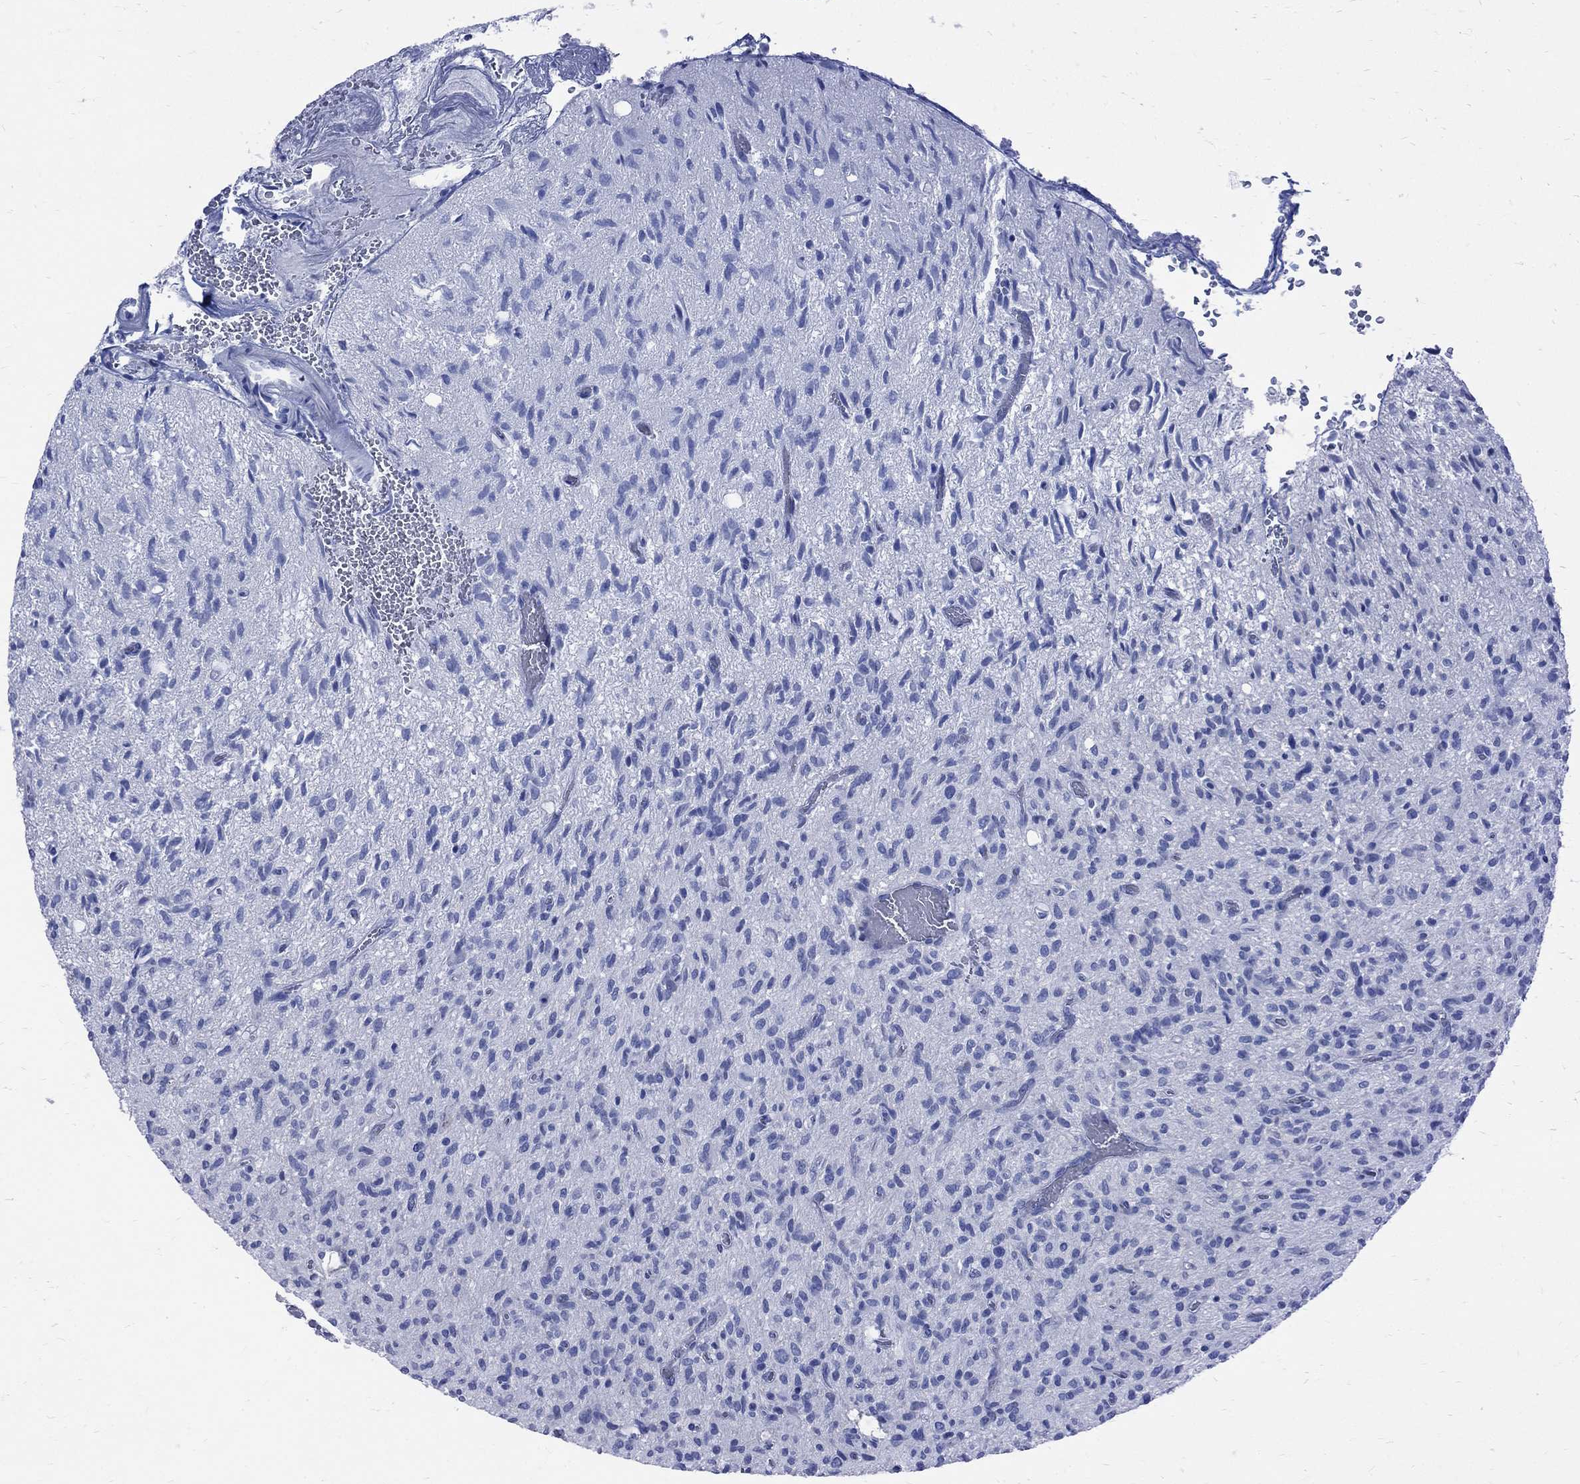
{"staining": {"intensity": "negative", "quantity": "none", "location": "none"}, "tissue": "glioma", "cell_type": "Tumor cells", "image_type": "cancer", "snomed": [{"axis": "morphology", "description": "Glioma, malignant, High grade"}, {"axis": "topography", "description": "Brain"}], "caption": "This is an IHC histopathology image of human high-grade glioma (malignant). There is no expression in tumor cells.", "gene": "MAGEB6", "patient": {"sex": "male", "age": 64}}